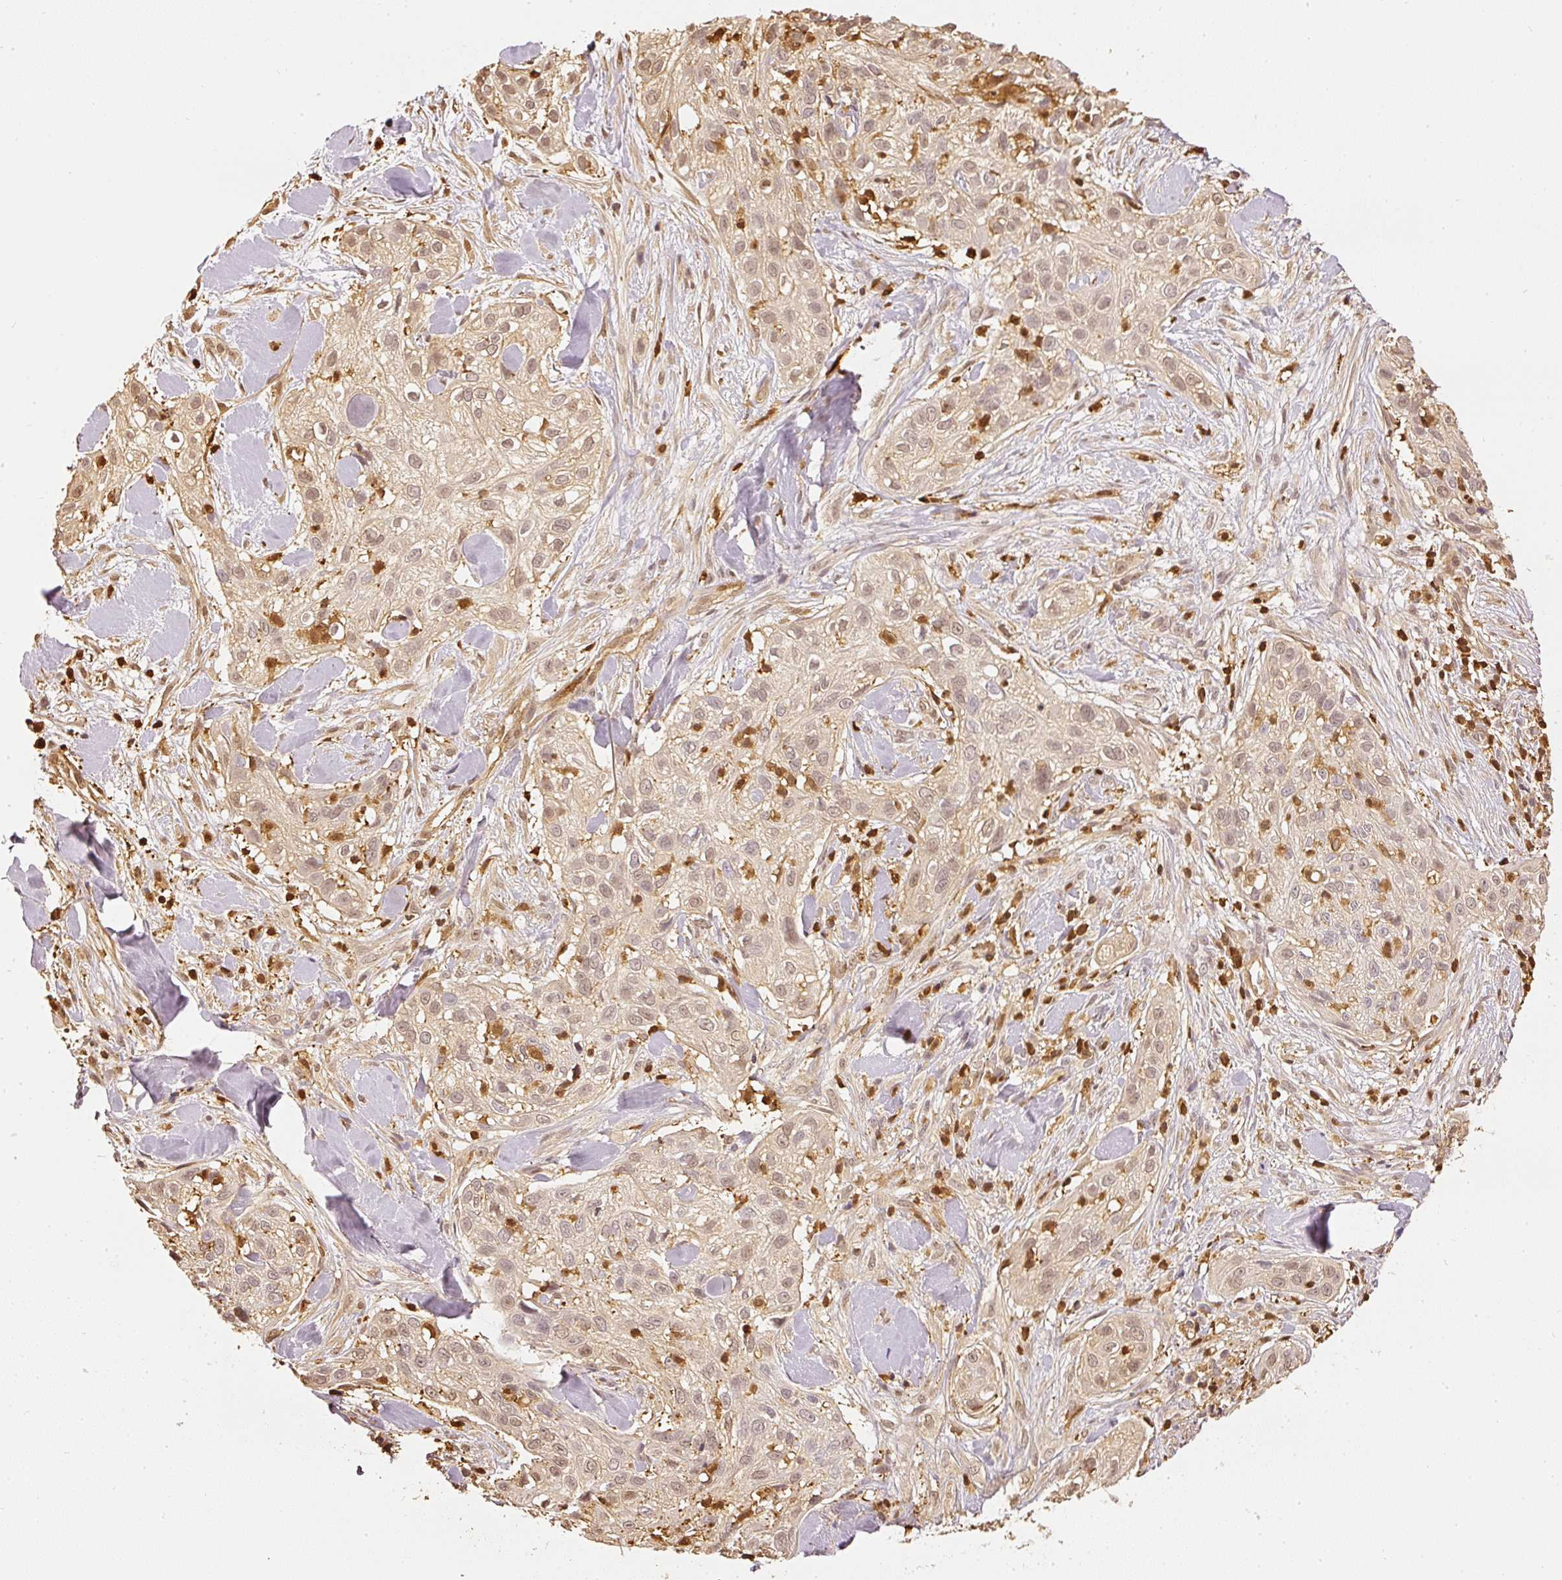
{"staining": {"intensity": "weak", "quantity": "25%-75%", "location": "nuclear"}, "tissue": "skin cancer", "cell_type": "Tumor cells", "image_type": "cancer", "snomed": [{"axis": "morphology", "description": "Squamous cell carcinoma, NOS"}, {"axis": "topography", "description": "Skin"}], "caption": "This is an image of immunohistochemistry (IHC) staining of squamous cell carcinoma (skin), which shows weak expression in the nuclear of tumor cells.", "gene": "PFN1", "patient": {"sex": "male", "age": 82}}